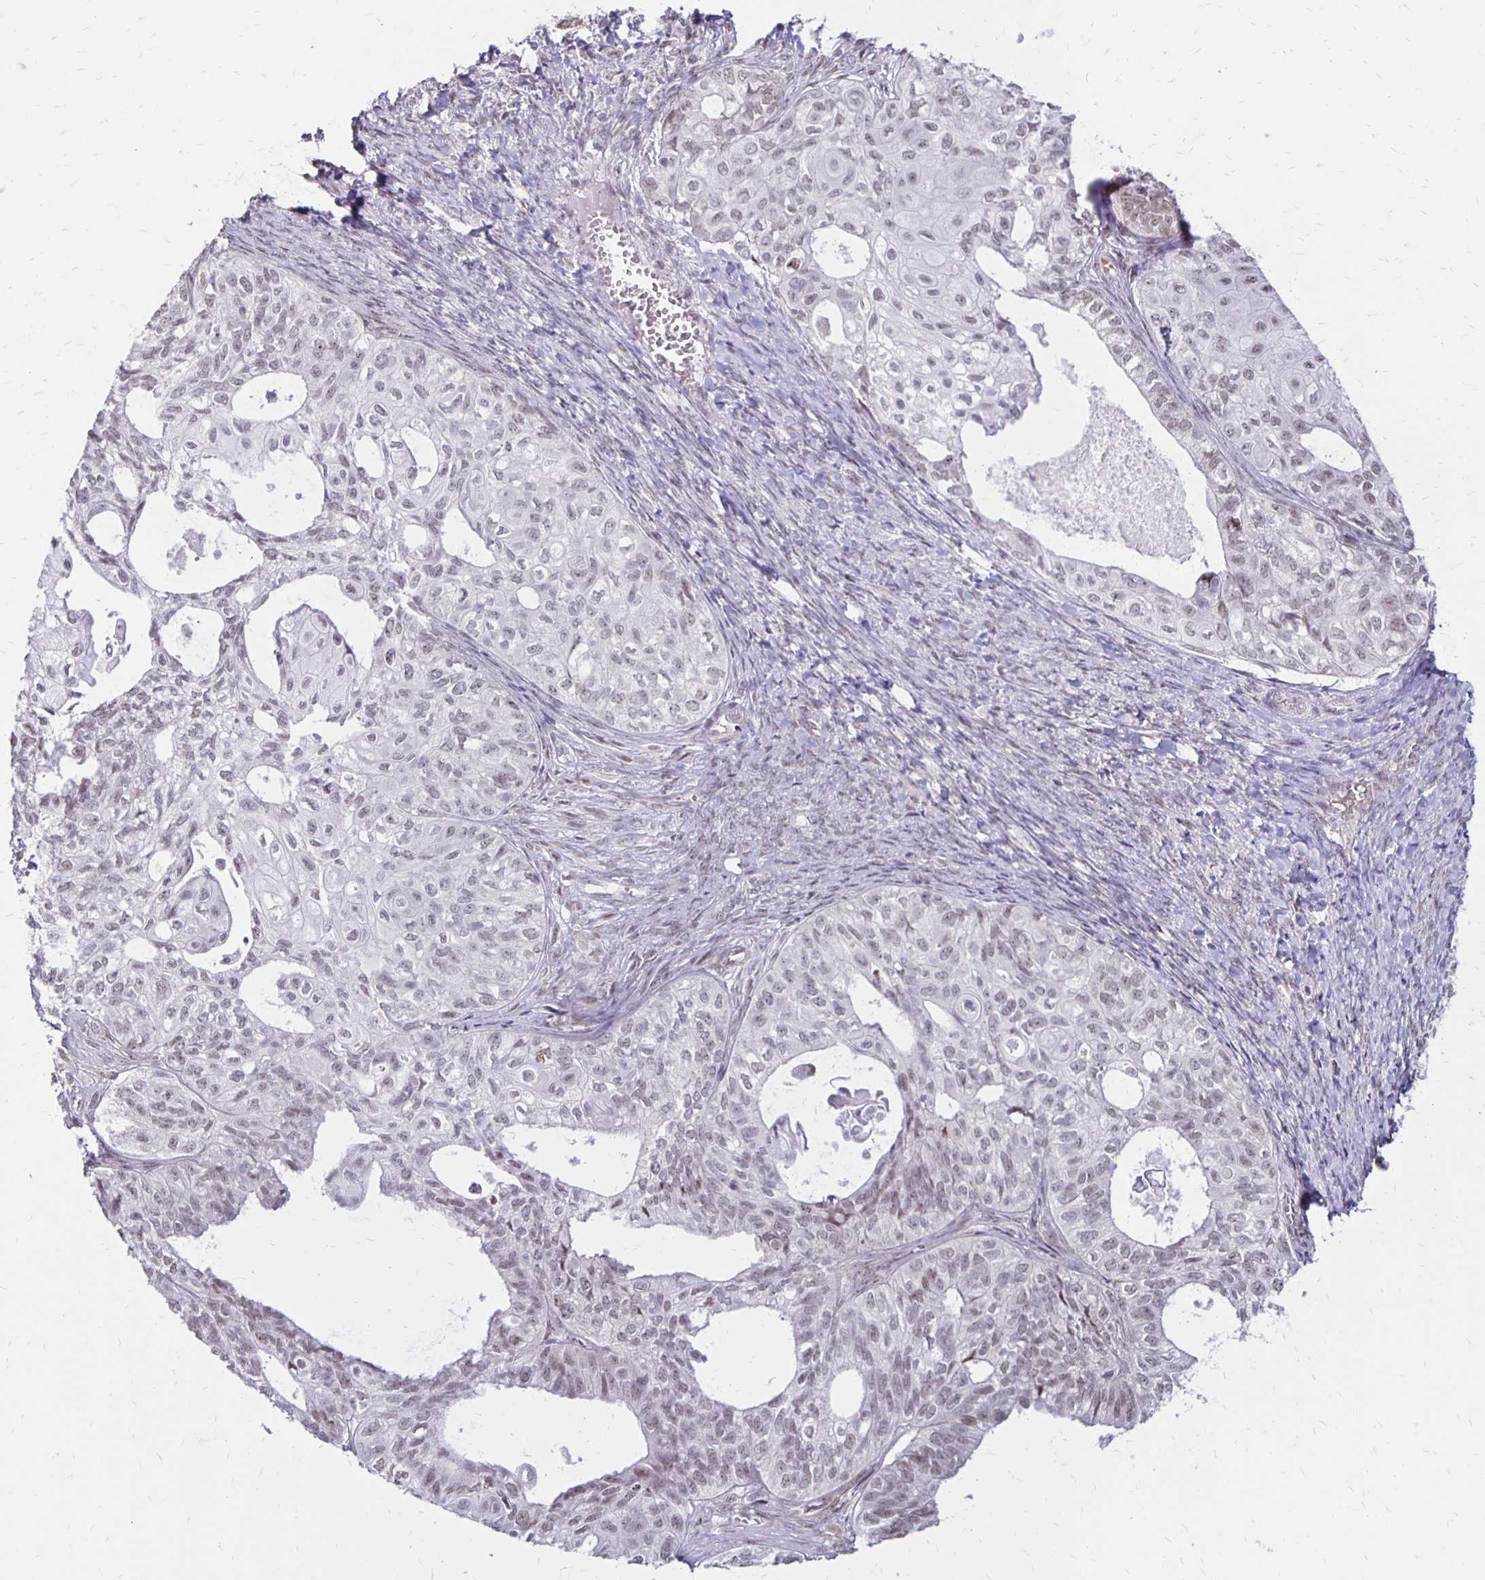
{"staining": {"intensity": "negative", "quantity": "none", "location": "none"}, "tissue": "ovarian cancer", "cell_type": "Tumor cells", "image_type": "cancer", "snomed": [{"axis": "morphology", "description": "Carcinoma, endometroid"}, {"axis": "topography", "description": "Ovary"}], "caption": "Endometroid carcinoma (ovarian) stained for a protein using immunohistochemistry exhibits no staining tumor cells.", "gene": "DAGLA", "patient": {"sex": "female", "age": 64}}